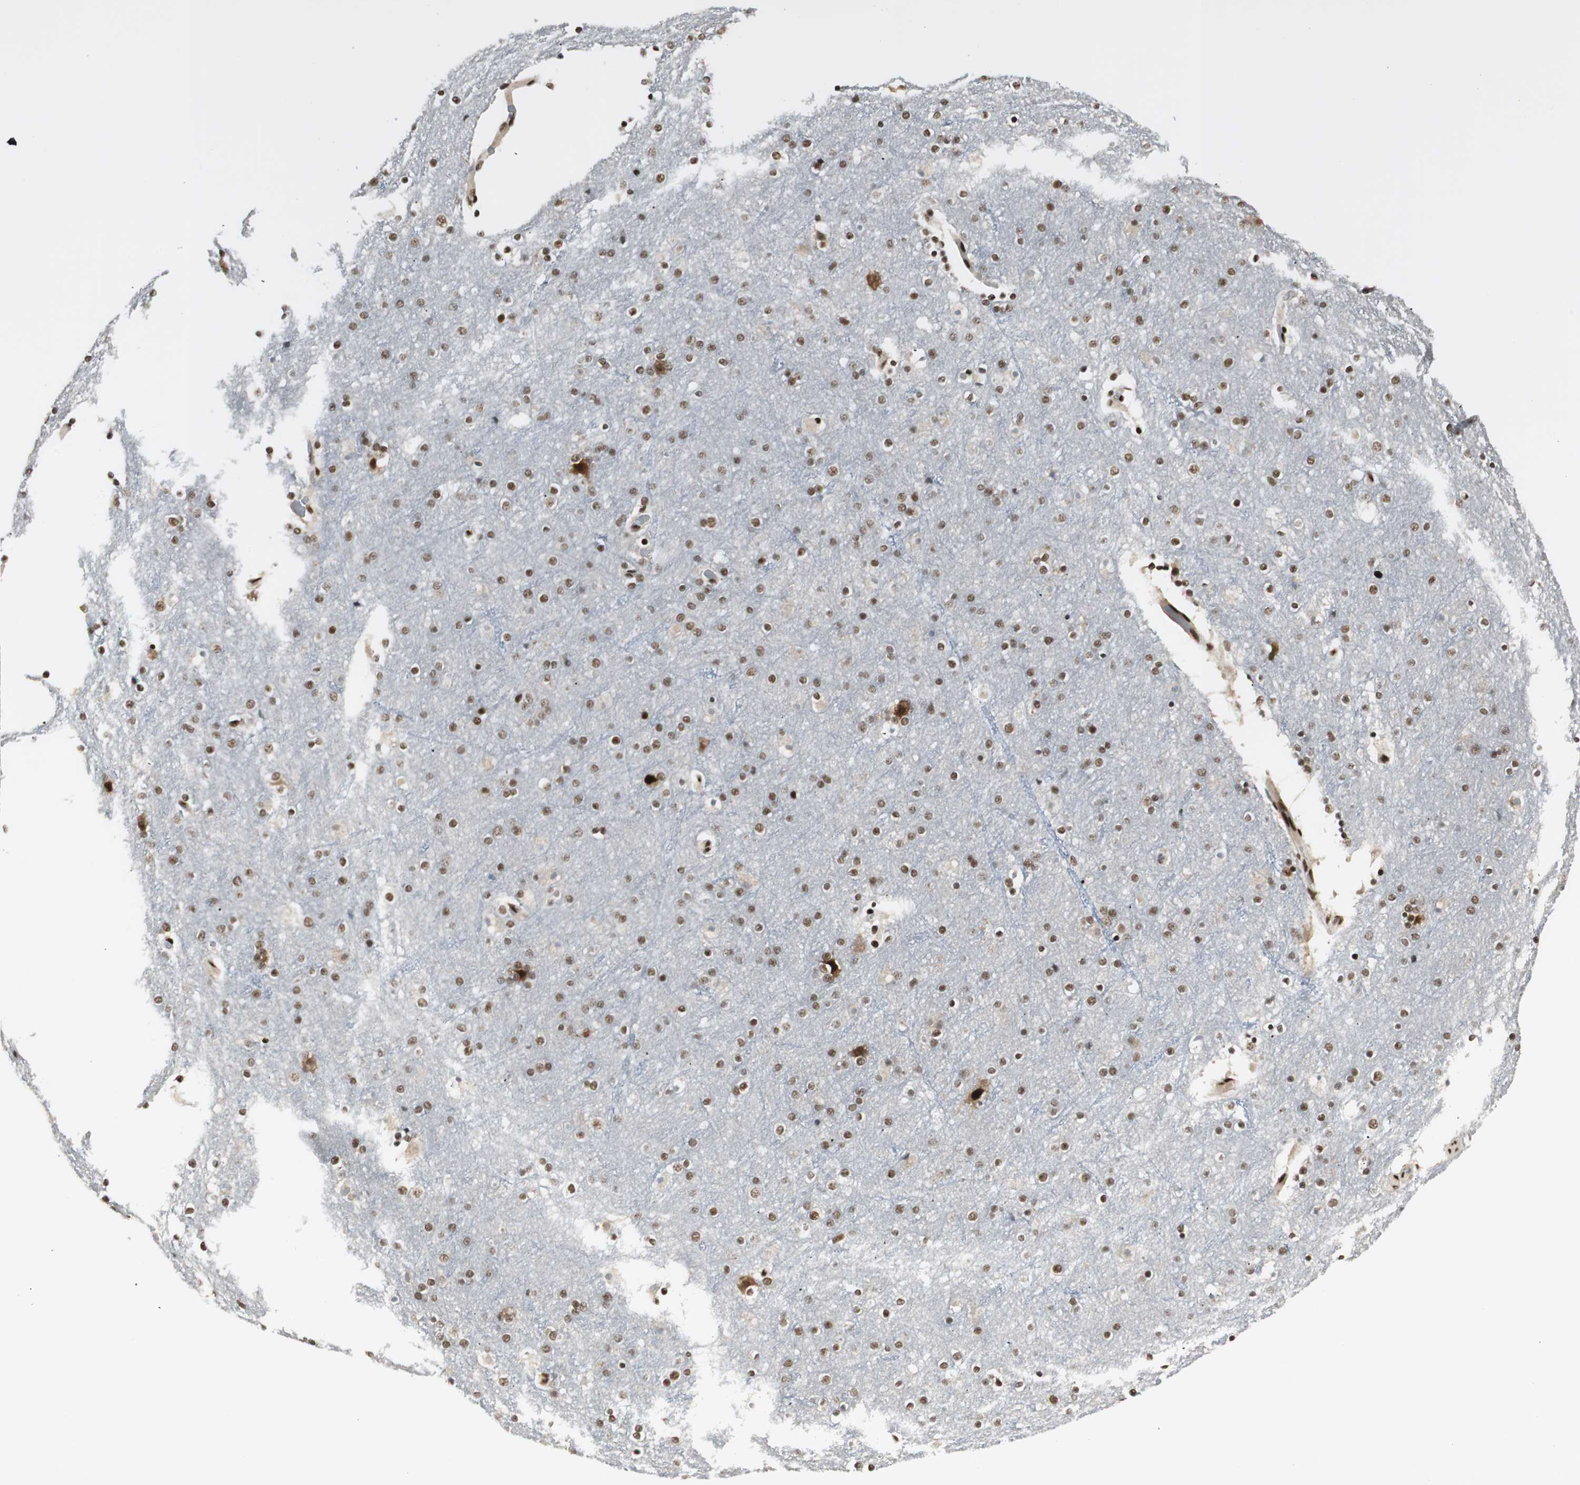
{"staining": {"intensity": "moderate", "quantity": ">75%", "location": "nuclear"}, "tissue": "cerebral cortex", "cell_type": "Endothelial cells", "image_type": "normal", "snomed": [{"axis": "morphology", "description": "Normal tissue, NOS"}, {"axis": "topography", "description": "Cerebral cortex"}], "caption": "The photomicrograph demonstrates a brown stain indicating the presence of a protein in the nuclear of endothelial cells in cerebral cortex.", "gene": "HEXIM1", "patient": {"sex": "female", "age": 54}}